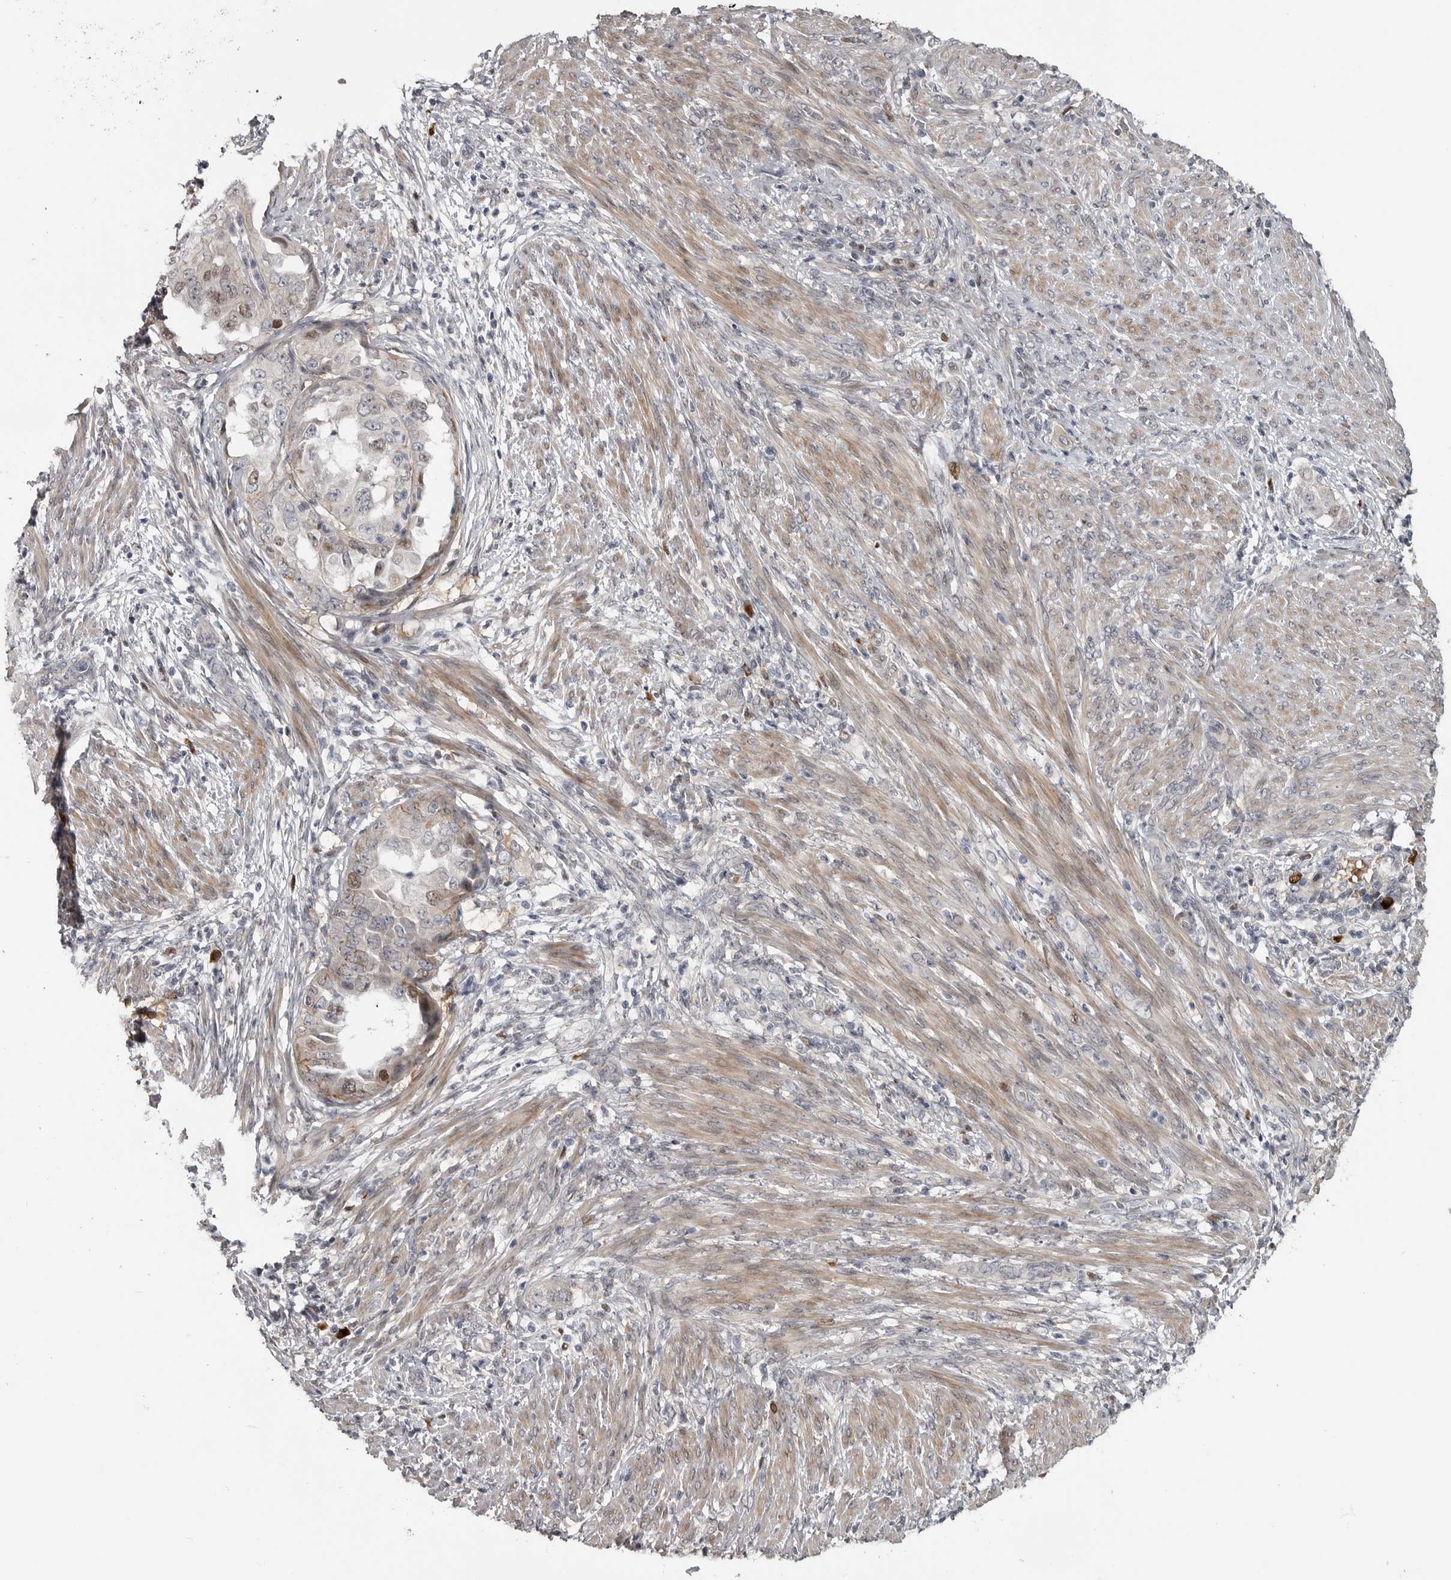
{"staining": {"intensity": "weak", "quantity": "<25%", "location": "nuclear"}, "tissue": "endometrial cancer", "cell_type": "Tumor cells", "image_type": "cancer", "snomed": [{"axis": "morphology", "description": "Adenocarcinoma, NOS"}, {"axis": "topography", "description": "Endometrium"}], "caption": "A micrograph of endometrial adenocarcinoma stained for a protein shows no brown staining in tumor cells.", "gene": "ZNF277", "patient": {"sex": "female", "age": 85}}